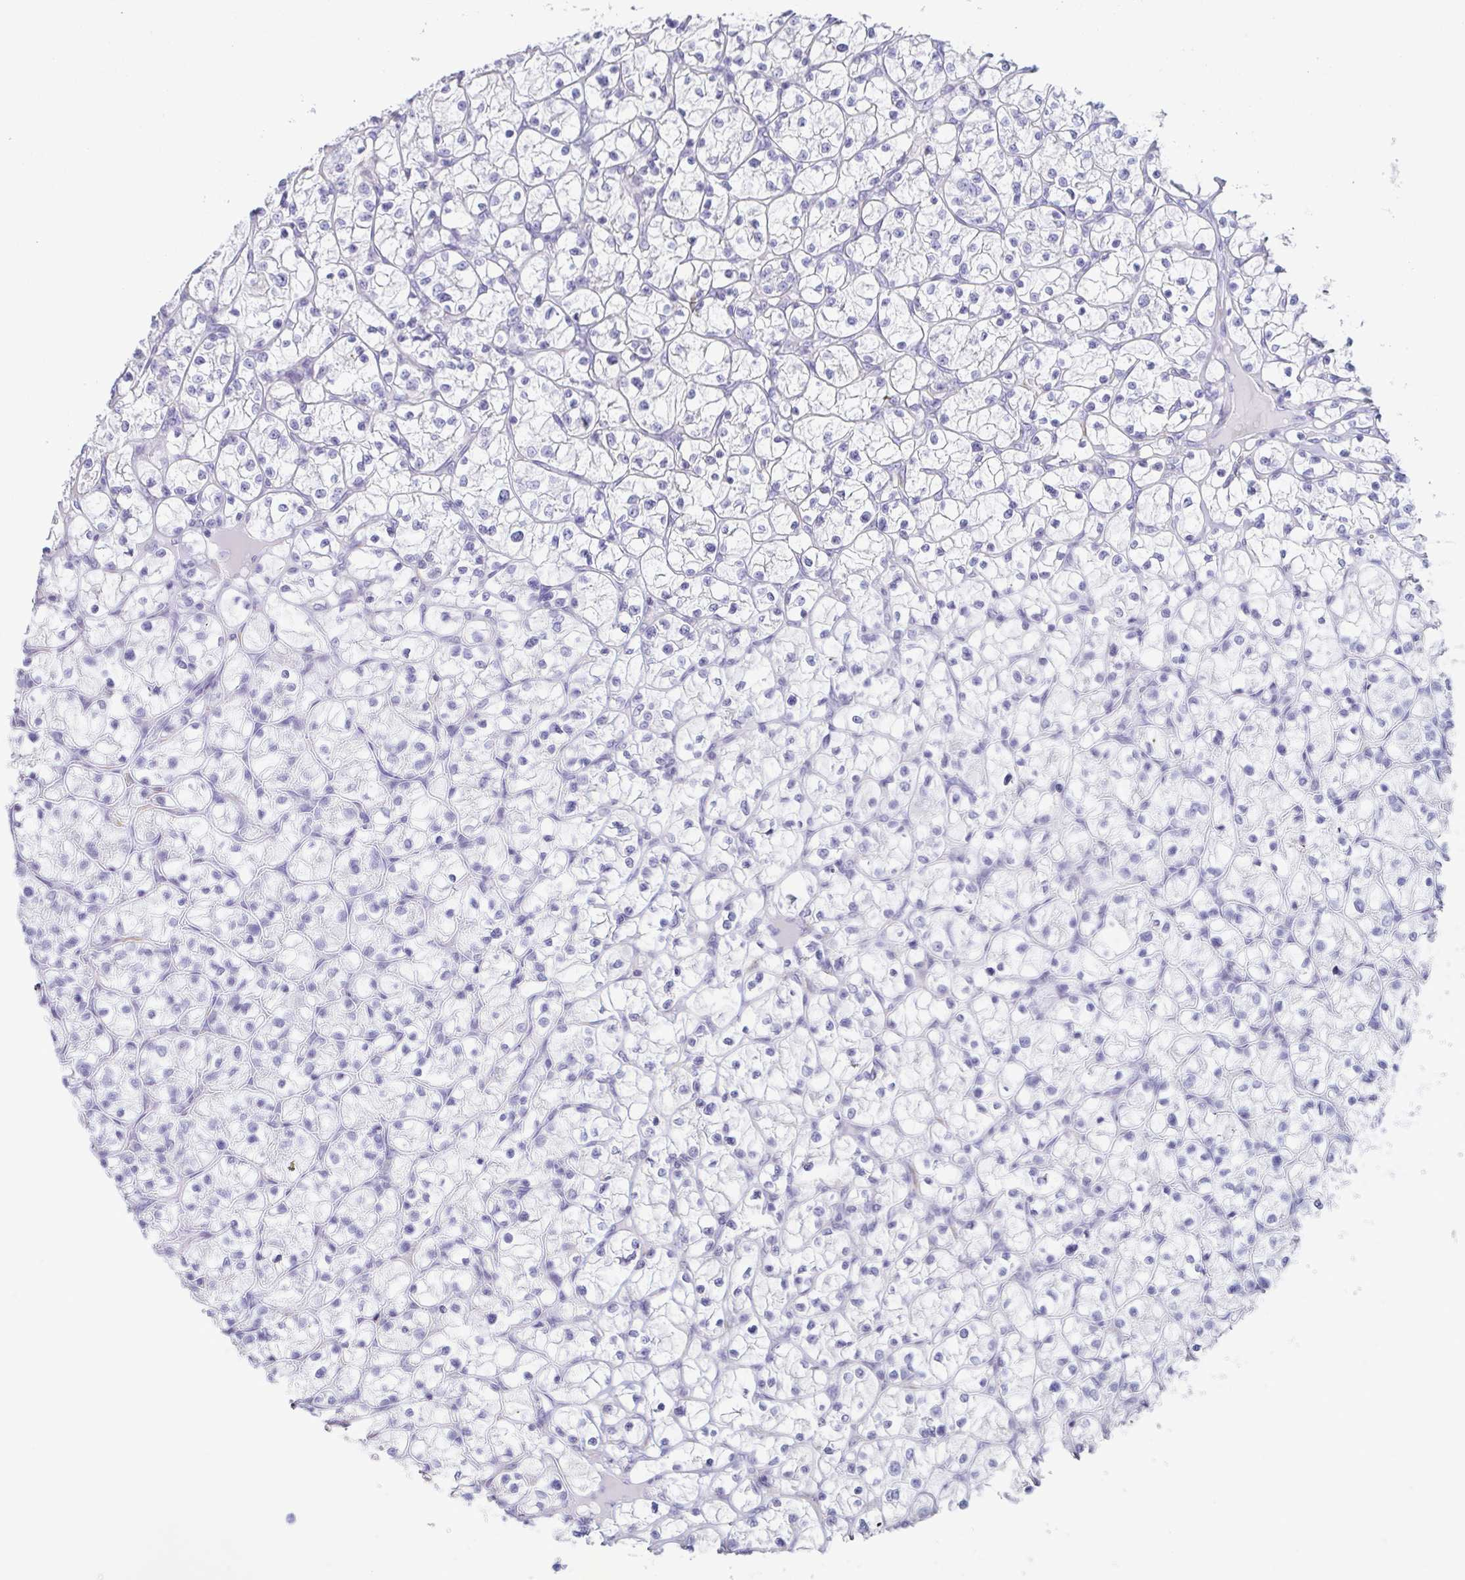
{"staining": {"intensity": "negative", "quantity": "none", "location": "none"}, "tissue": "renal cancer", "cell_type": "Tumor cells", "image_type": "cancer", "snomed": [{"axis": "morphology", "description": "Adenocarcinoma, NOS"}, {"axis": "topography", "description": "Kidney"}], "caption": "Human renal cancer stained for a protein using immunohistochemistry (IHC) exhibits no expression in tumor cells.", "gene": "PRR27", "patient": {"sex": "female", "age": 64}}